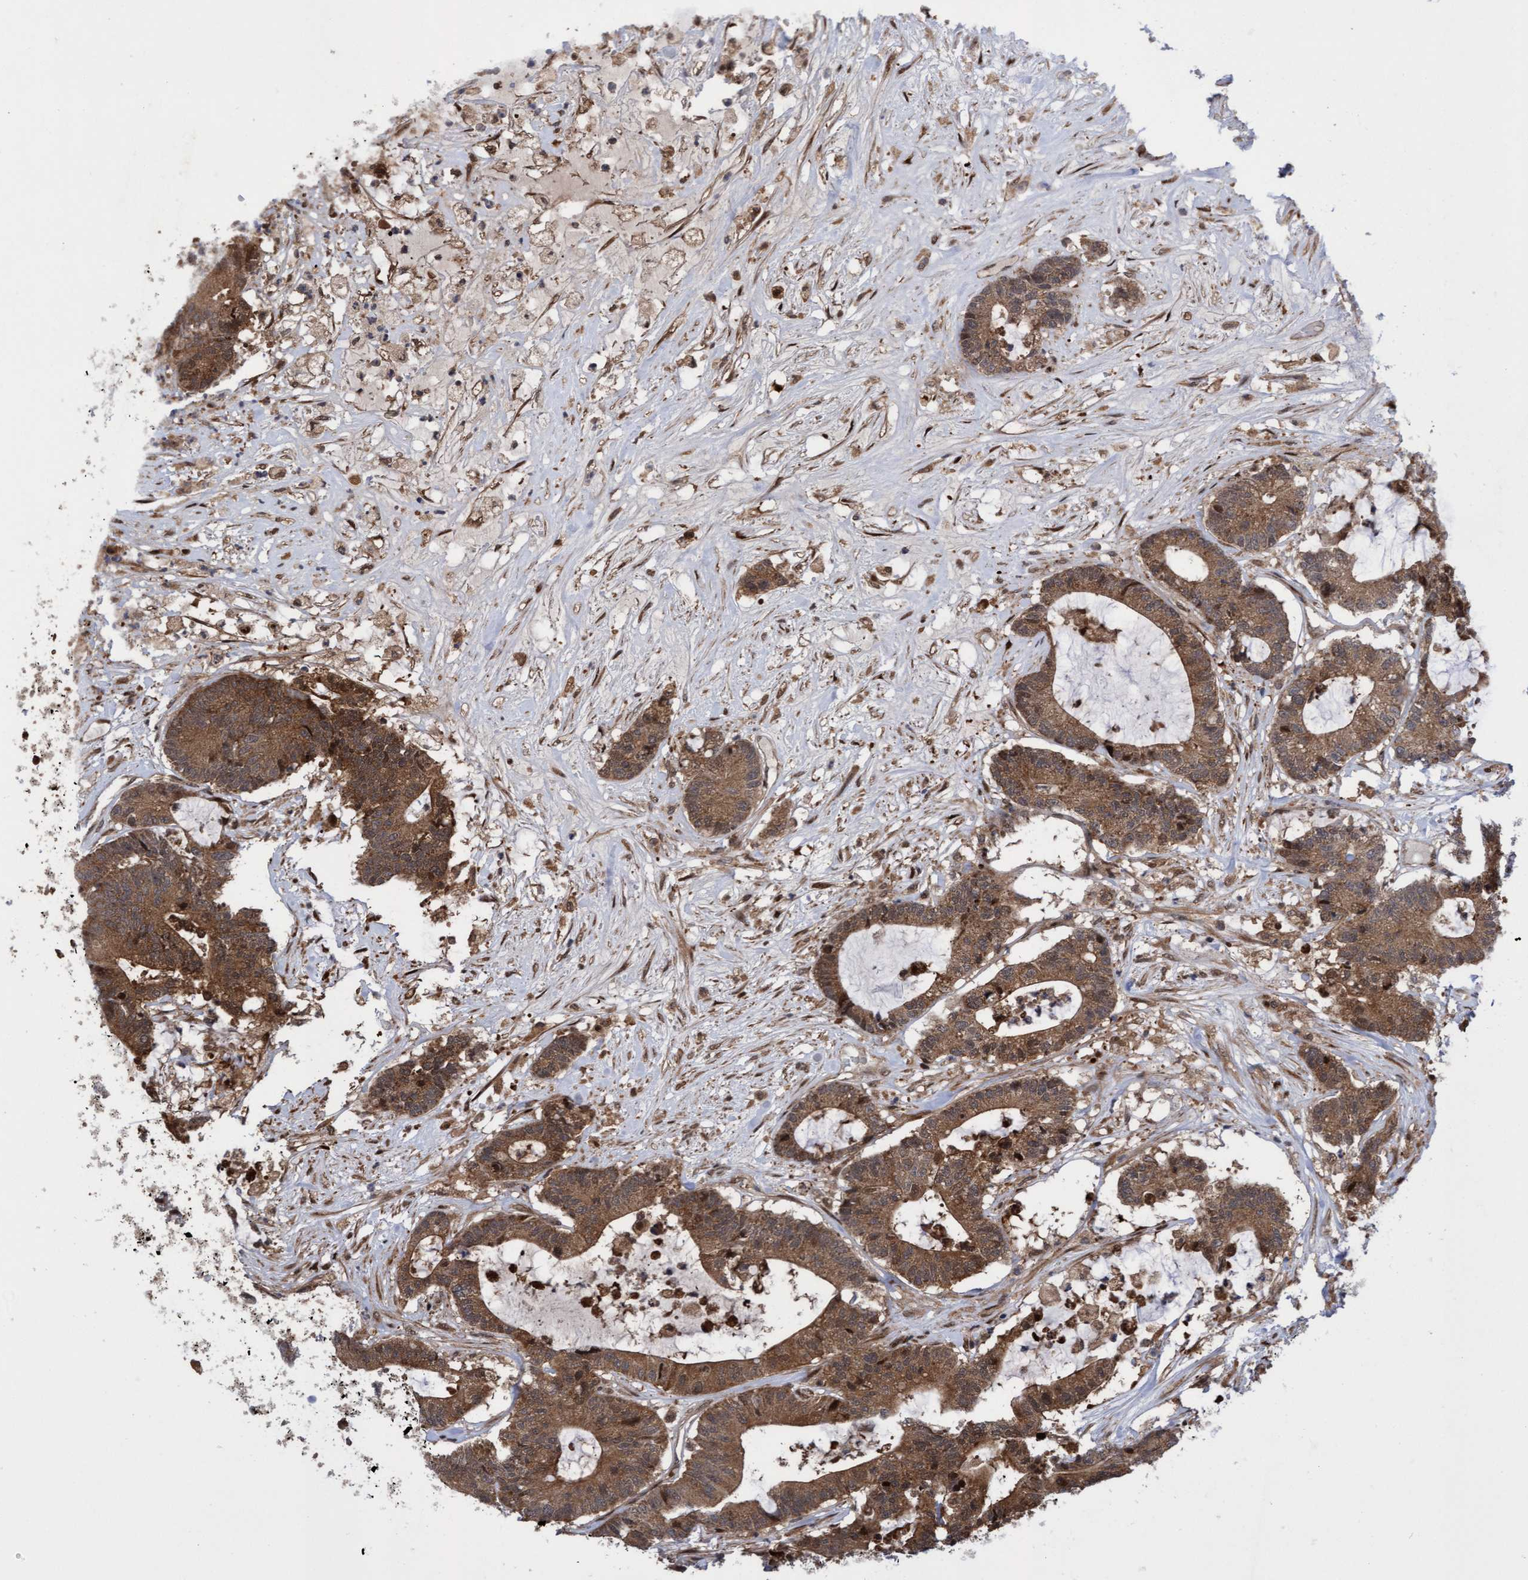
{"staining": {"intensity": "moderate", "quantity": ">75%", "location": "cytoplasmic/membranous"}, "tissue": "colorectal cancer", "cell_type": "Tumor cells", "image_type": "cancer", "snomed": [{"axis": "morphology", "description": "Adenocarcinoma, NOS"}, {"axis": "topography", "description": "Colon"}], "caption": "IHC staining of colorectal cancer (adenocarcinoma), which exhibits medium levels of moderate cytoplasmic/membranous expression in approximately >75% of tumor cells indicating moderate cytoplasmic/membranous protein expression. The staining was performed using DAB (3,3'-diaminobenzidine) (brown) for protein detection and nuclei were counterstained in hematoxylin (blue).", "gene": "ITFG1", "patient": {"sex": "female", "age": 84}}